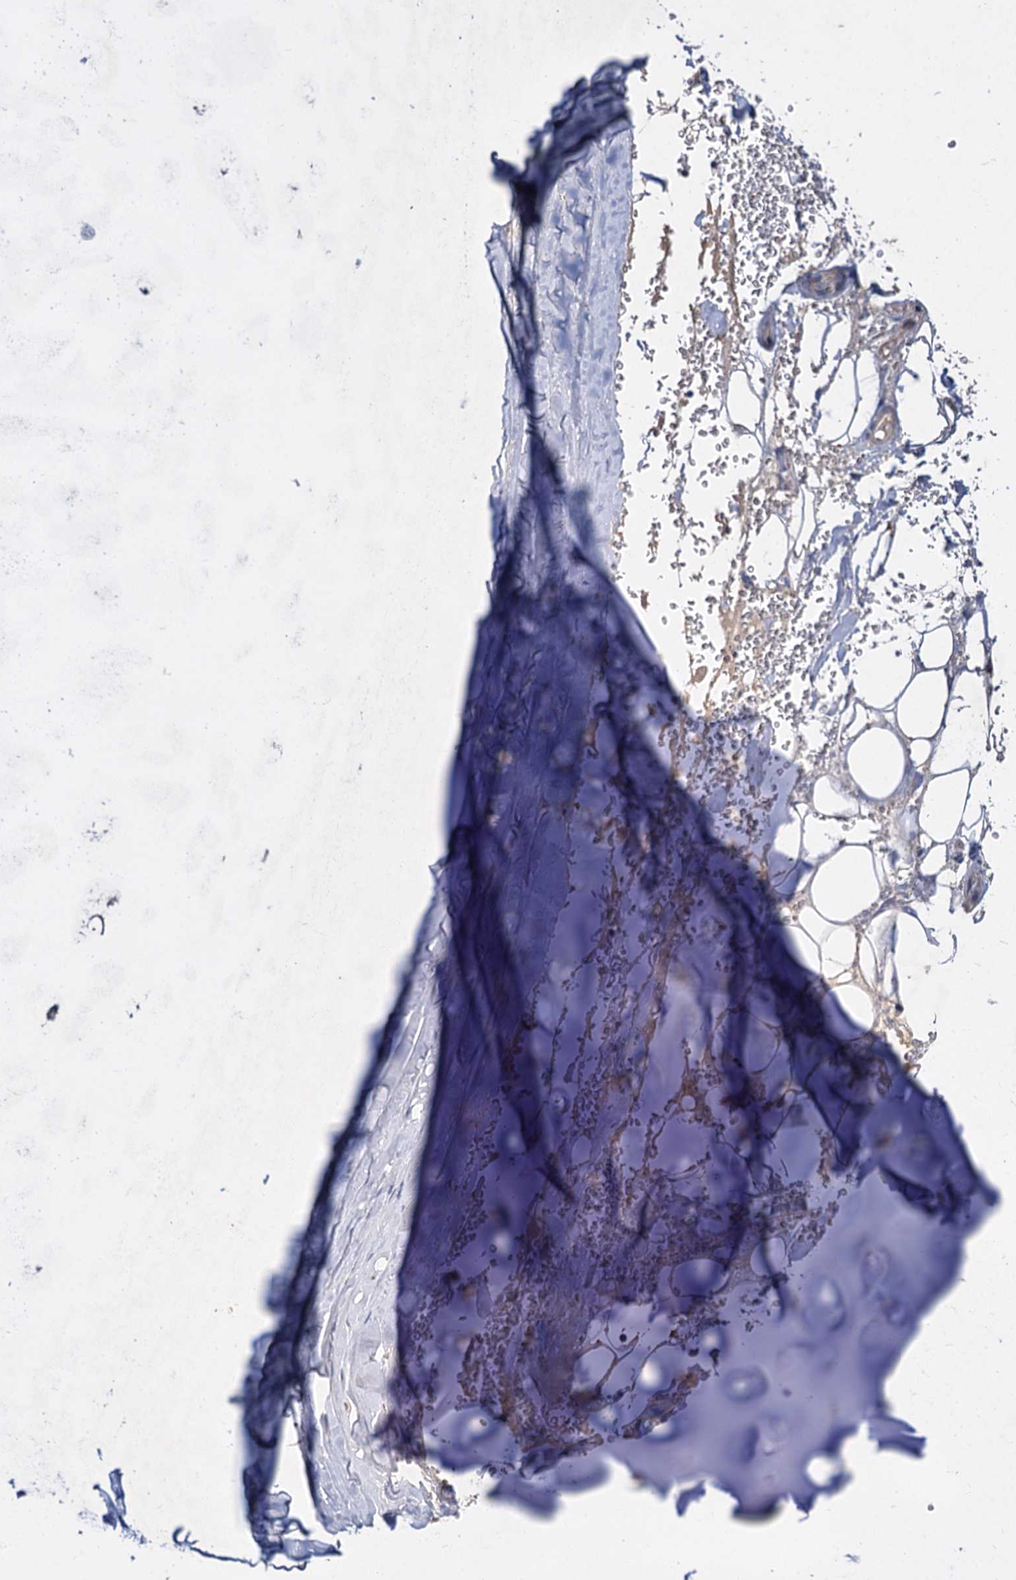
{"staining": {"intensity": "negative", "quantity": "none", "location": "none"}, "tissue": "adipose tissue", "cell_type": "Adipocytes", "image_type": "normal", "snomed": [{"axis": "morphology", "description": "Normal tissue, NOS"}, {"axis": "topography", "description": "Cartilage tissue"}], "caption": "High power microscopy image of an immunohistochemistry (IHC) histopathology image of unremarkable adipose tissue, revealing no significant expression in adipocytes. (DAB (3,3'-diaminobenzidine) immunohistochemistry (IHC), high magnification).", "gene": "ALKBH7", "patient": {"sex": "female", "age": 63}}